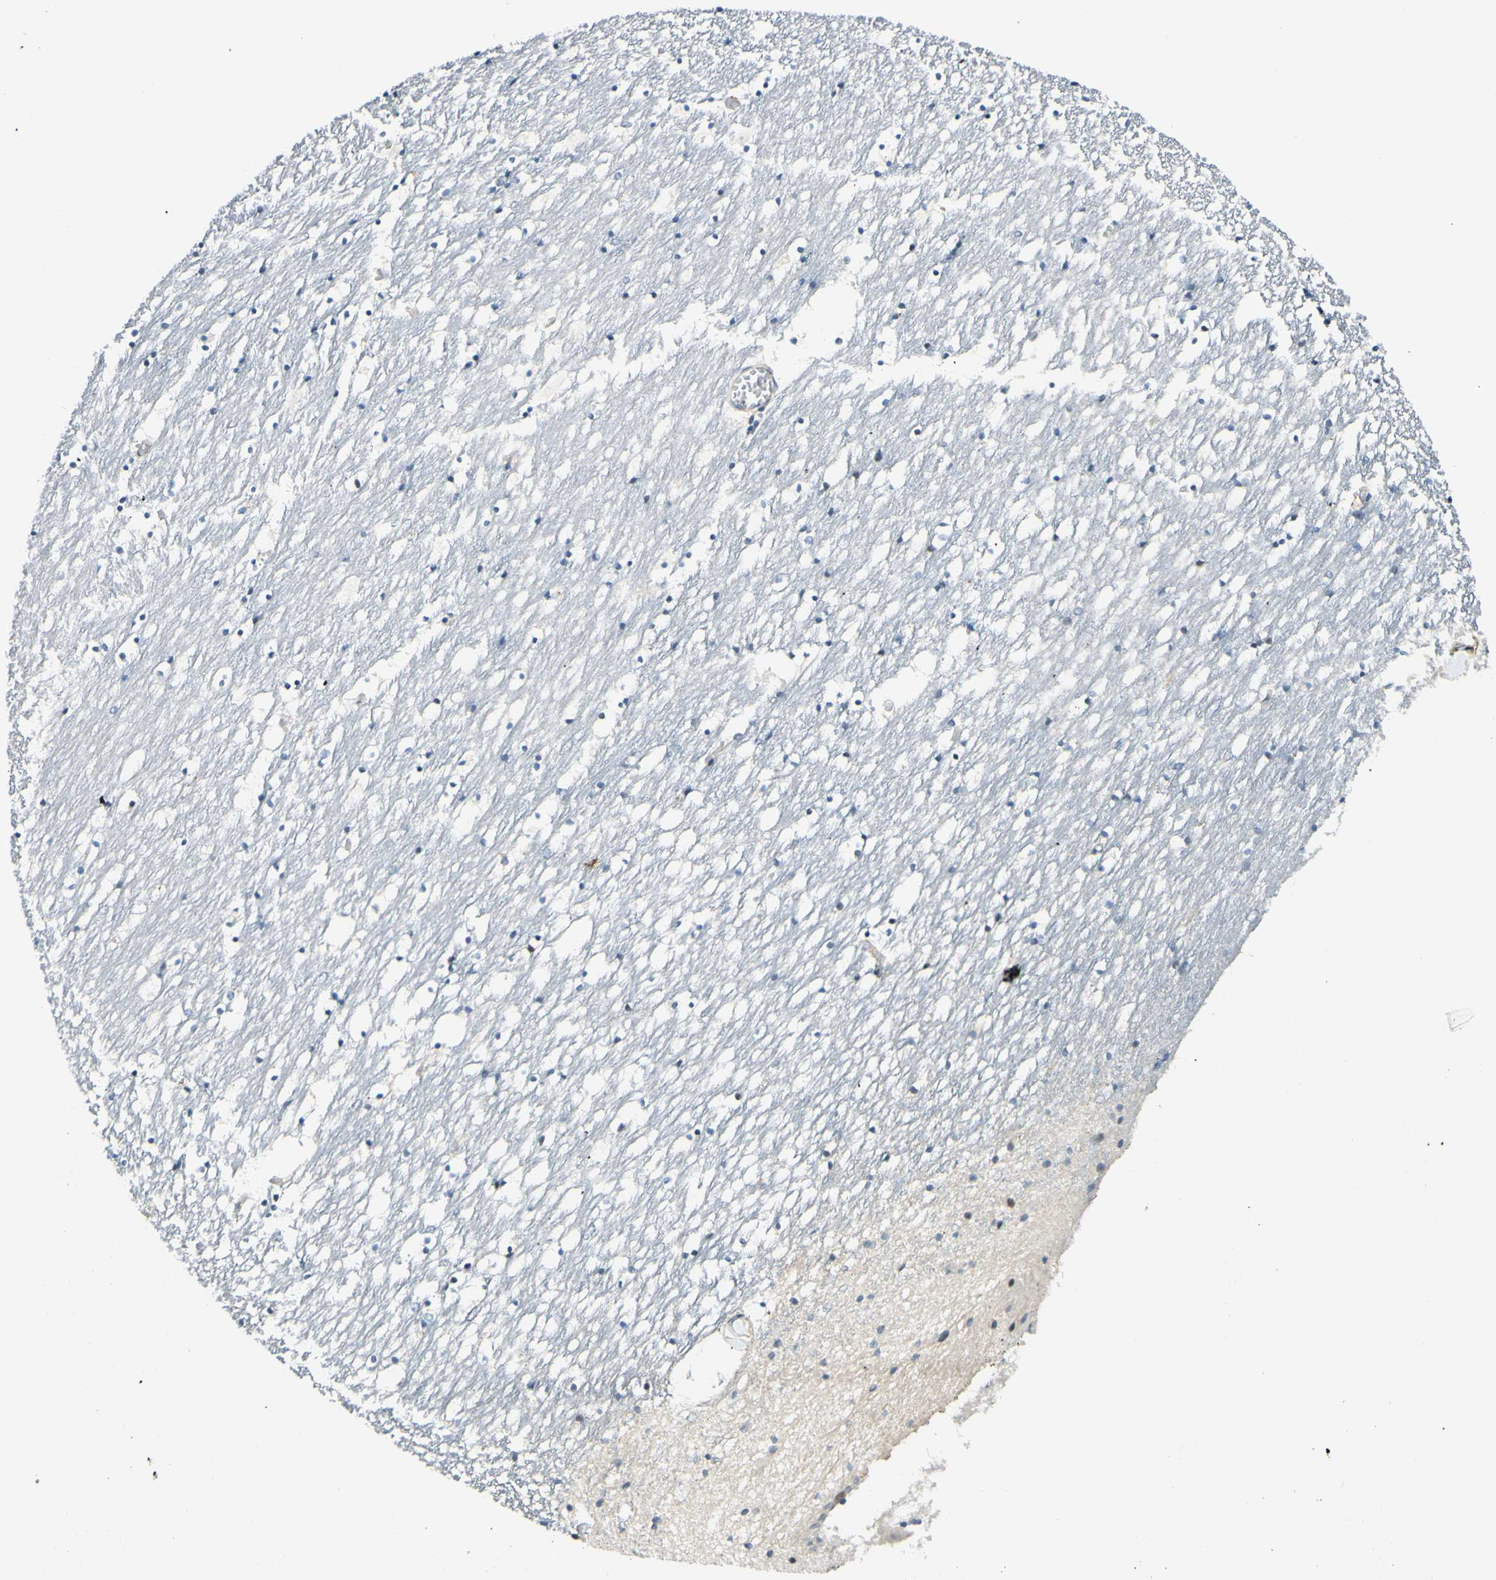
{"staining": {"intensity": "negative", "quantity": "none", "location": "none"}, "tissue": "caudate", "cell_type": "Glial cells", "image_type": "normal", "snomed": [{"axis": "morphology", "description": "Normal tissue, NOS"}, {"axis": "topography", "description": "Lateral ventricle wall"}], "caption": "Caudate stained for a protein using IHC displays no expression glial cells.", "gene": "LAMA3", "patient": {"sex": "male", "age": 45}}